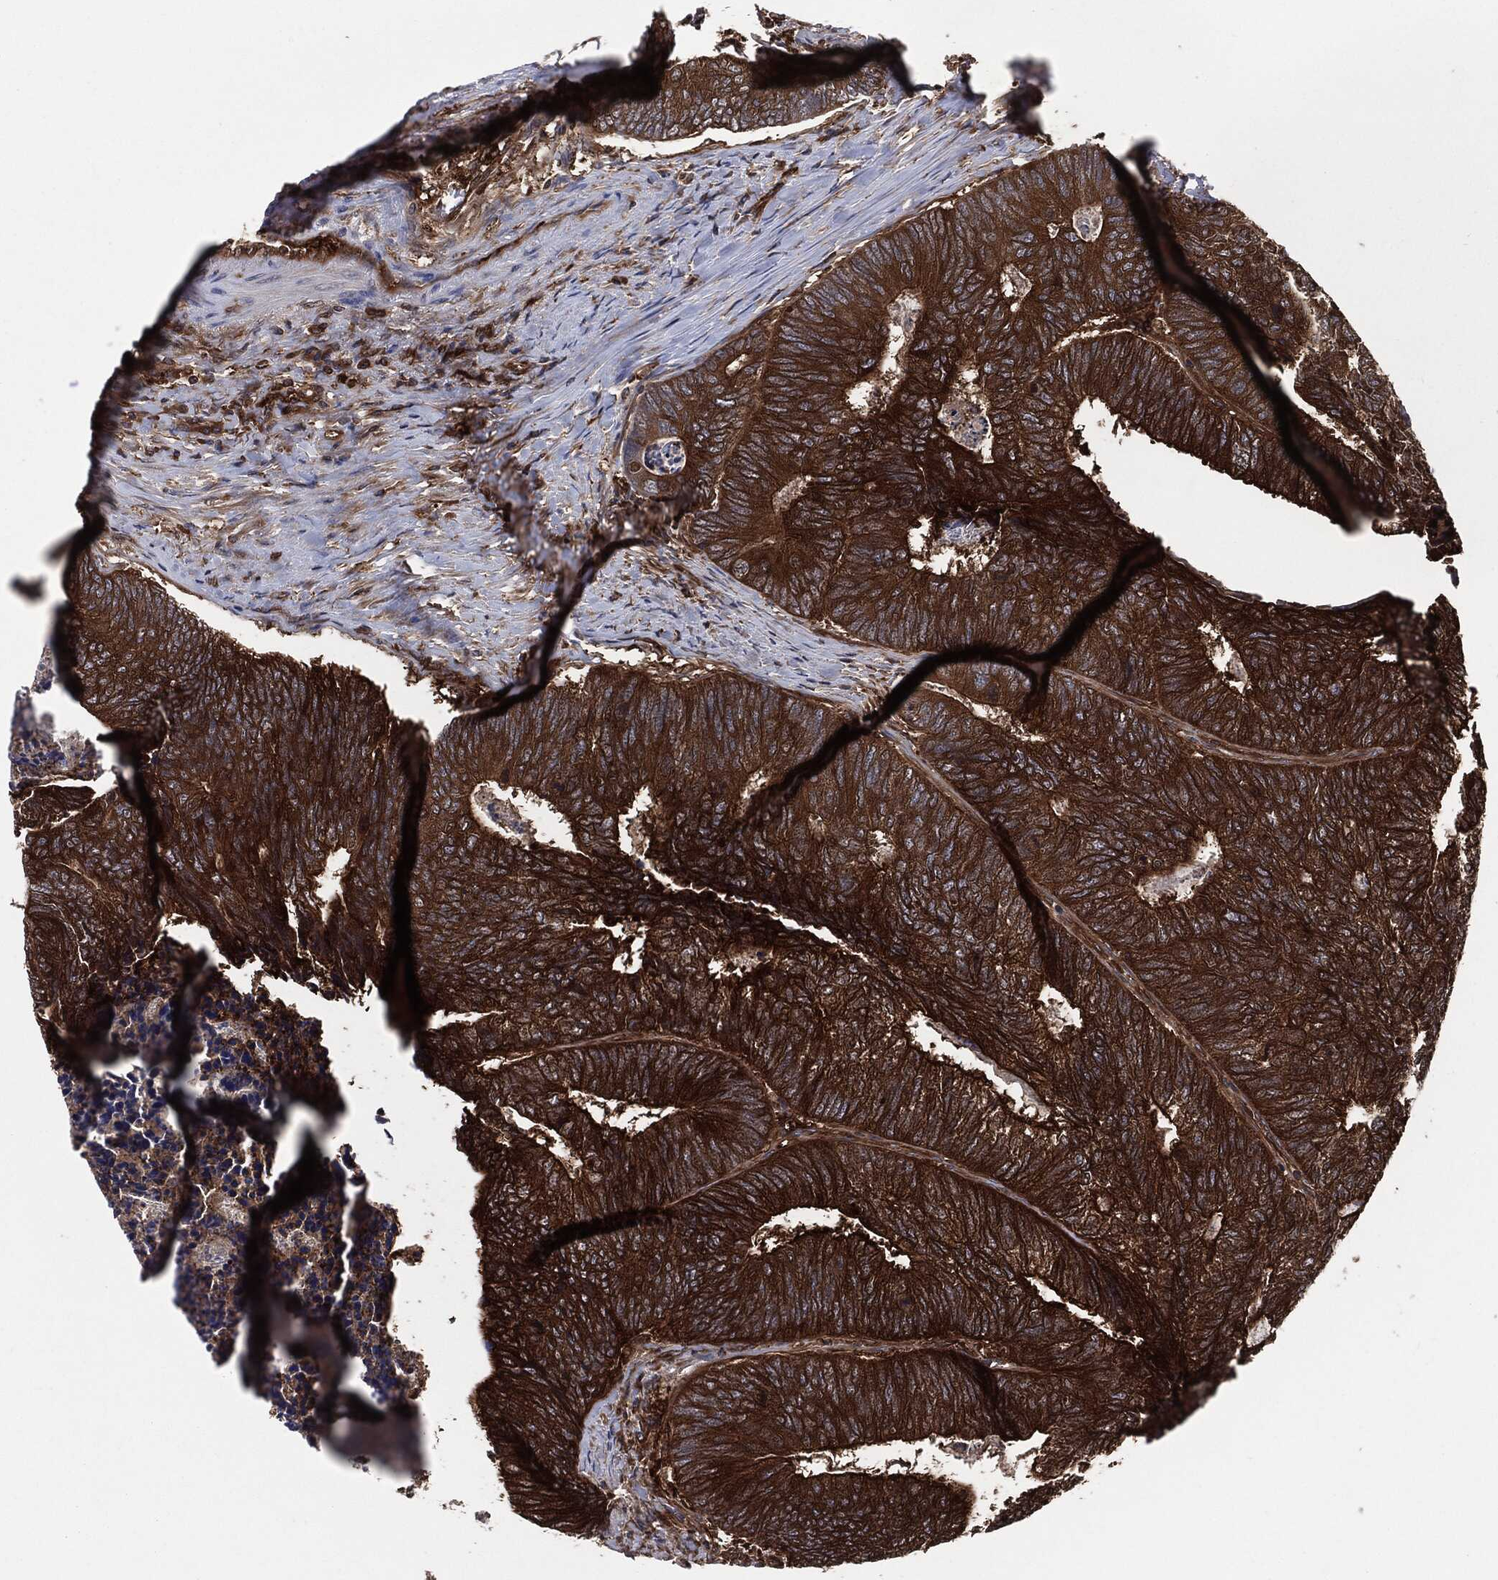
{"staining": {"intensity": "strong", "quantity": ">75%", "location": "cytoplasmic/membranous"}, "tissue": "colorectal cancer", "cell_type": "Tumor cells", "image_type": "cancer", "snomed": [{"axis": "morphology", "description": "Adenocarcinoma, NOS"}, {"axis": "topography", "description": "Colon"}], "caption": "Strong cytoplasmic/membranous positivity is appreciated in about >75% of tumor cells in adenocarcinoma (colorectal).", "gene": "XPNPEP1", "patient": {"sex": "female", "age": 67}}